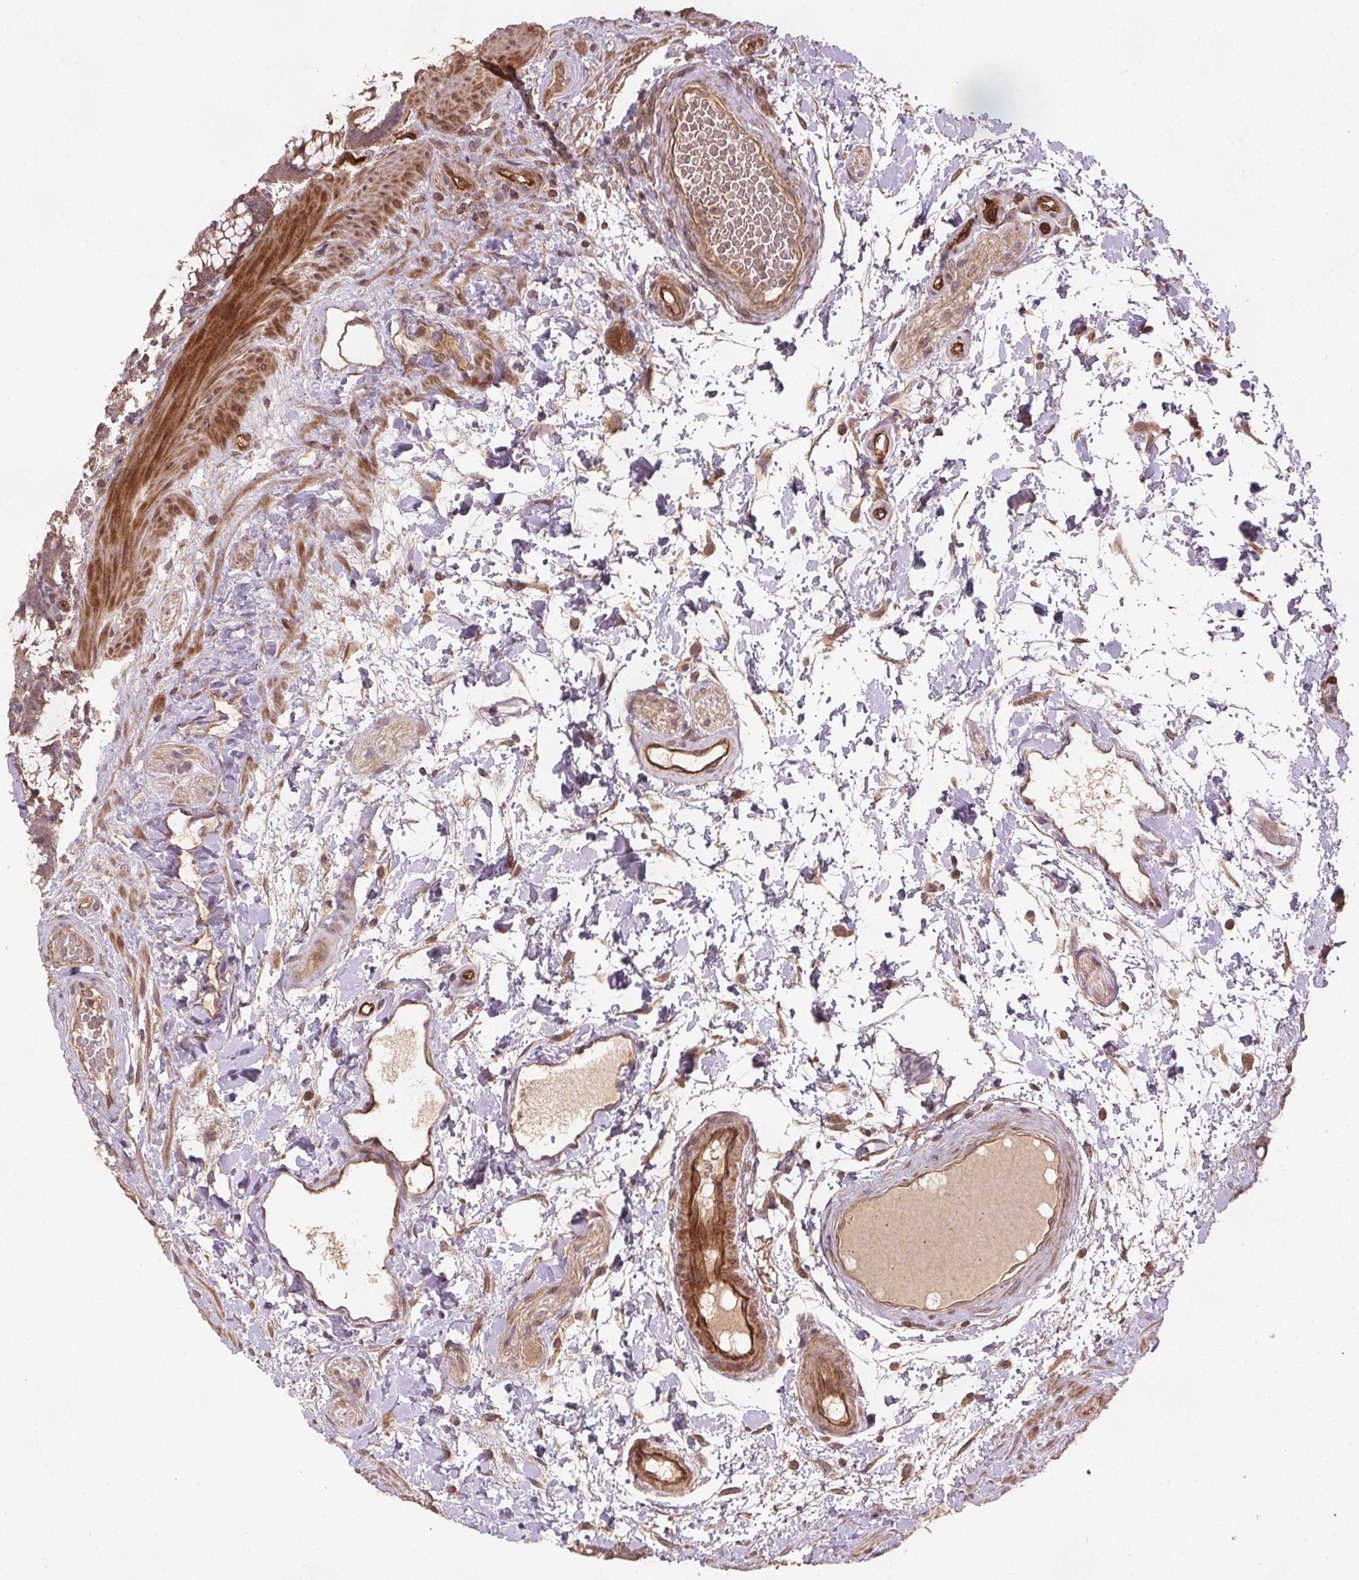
{"staining": {"intensity": "moderate", "quantity": ">75%", "location": "cytoplasmic/membranous"}, "tissue": "colon", "cell_type": "Endothelial cells", "image_type": "normal", "snomed": [{"axis": "morphology", "description": "Normal tissue, NOS"}, {"axis": "morphology", "description": "Adenoma, NOS"}, {"axis": "topography", "description": "Soft tissue"}, {"axis": "topography", "description": "Colon"}], "caption": "Moderate cytoplasmic/membranous expression for a protein is identified in approximately >75% of endothelial cells of unremarkable colon using immunohistochemistry (IHC).", "gene": "SEC14L2", "patient": {"sex": "male", "age": 47}}